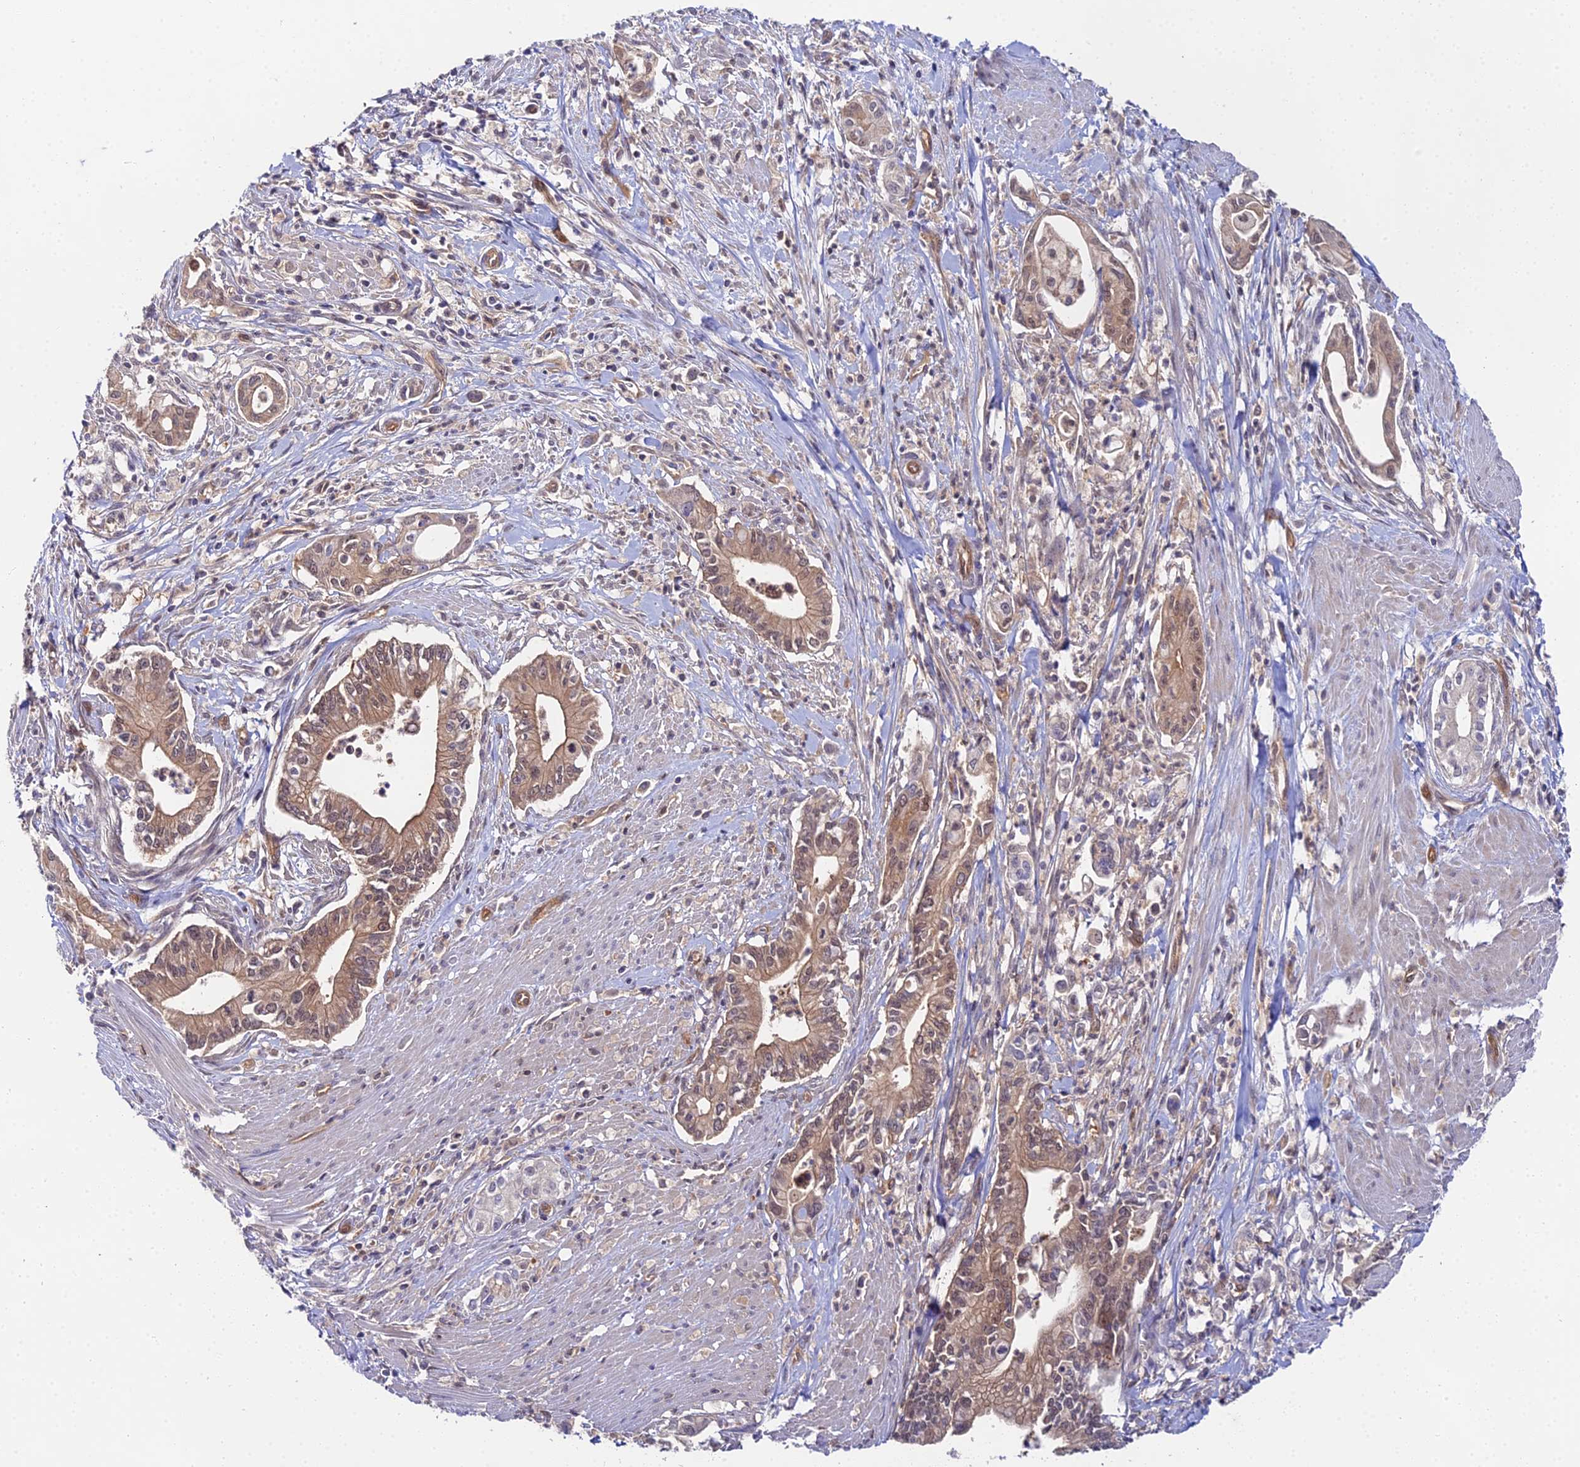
{"staining": {"intensity": "moderate", "quantity": ">75%", "location": "cytoplasmic/membranous,nuclear"}, "tissue": "pancreatic cancer", "cell_type": "Tumor cells", "image_type": "cancer", "snomed": [{"axis": "morphology", "description": "Adenocarcinoma, NOS"}, {"axis": "topography", "description": "Pancreas"}], "caption": "Immunohistochemical staining of human pancreatic adenocarcinoma demonstrates moderate cytoplasmic/membranous and nuclear protein positivity in approximately >75% of tumor cells. The staining was performed using DAB to visualize the protein expression in brown, while the nuclei were stained in blue with hematoxylin (Magnification: 20x).", "gene": "PPP2R2C", "patient": {"sex": "male", "age": 78}}